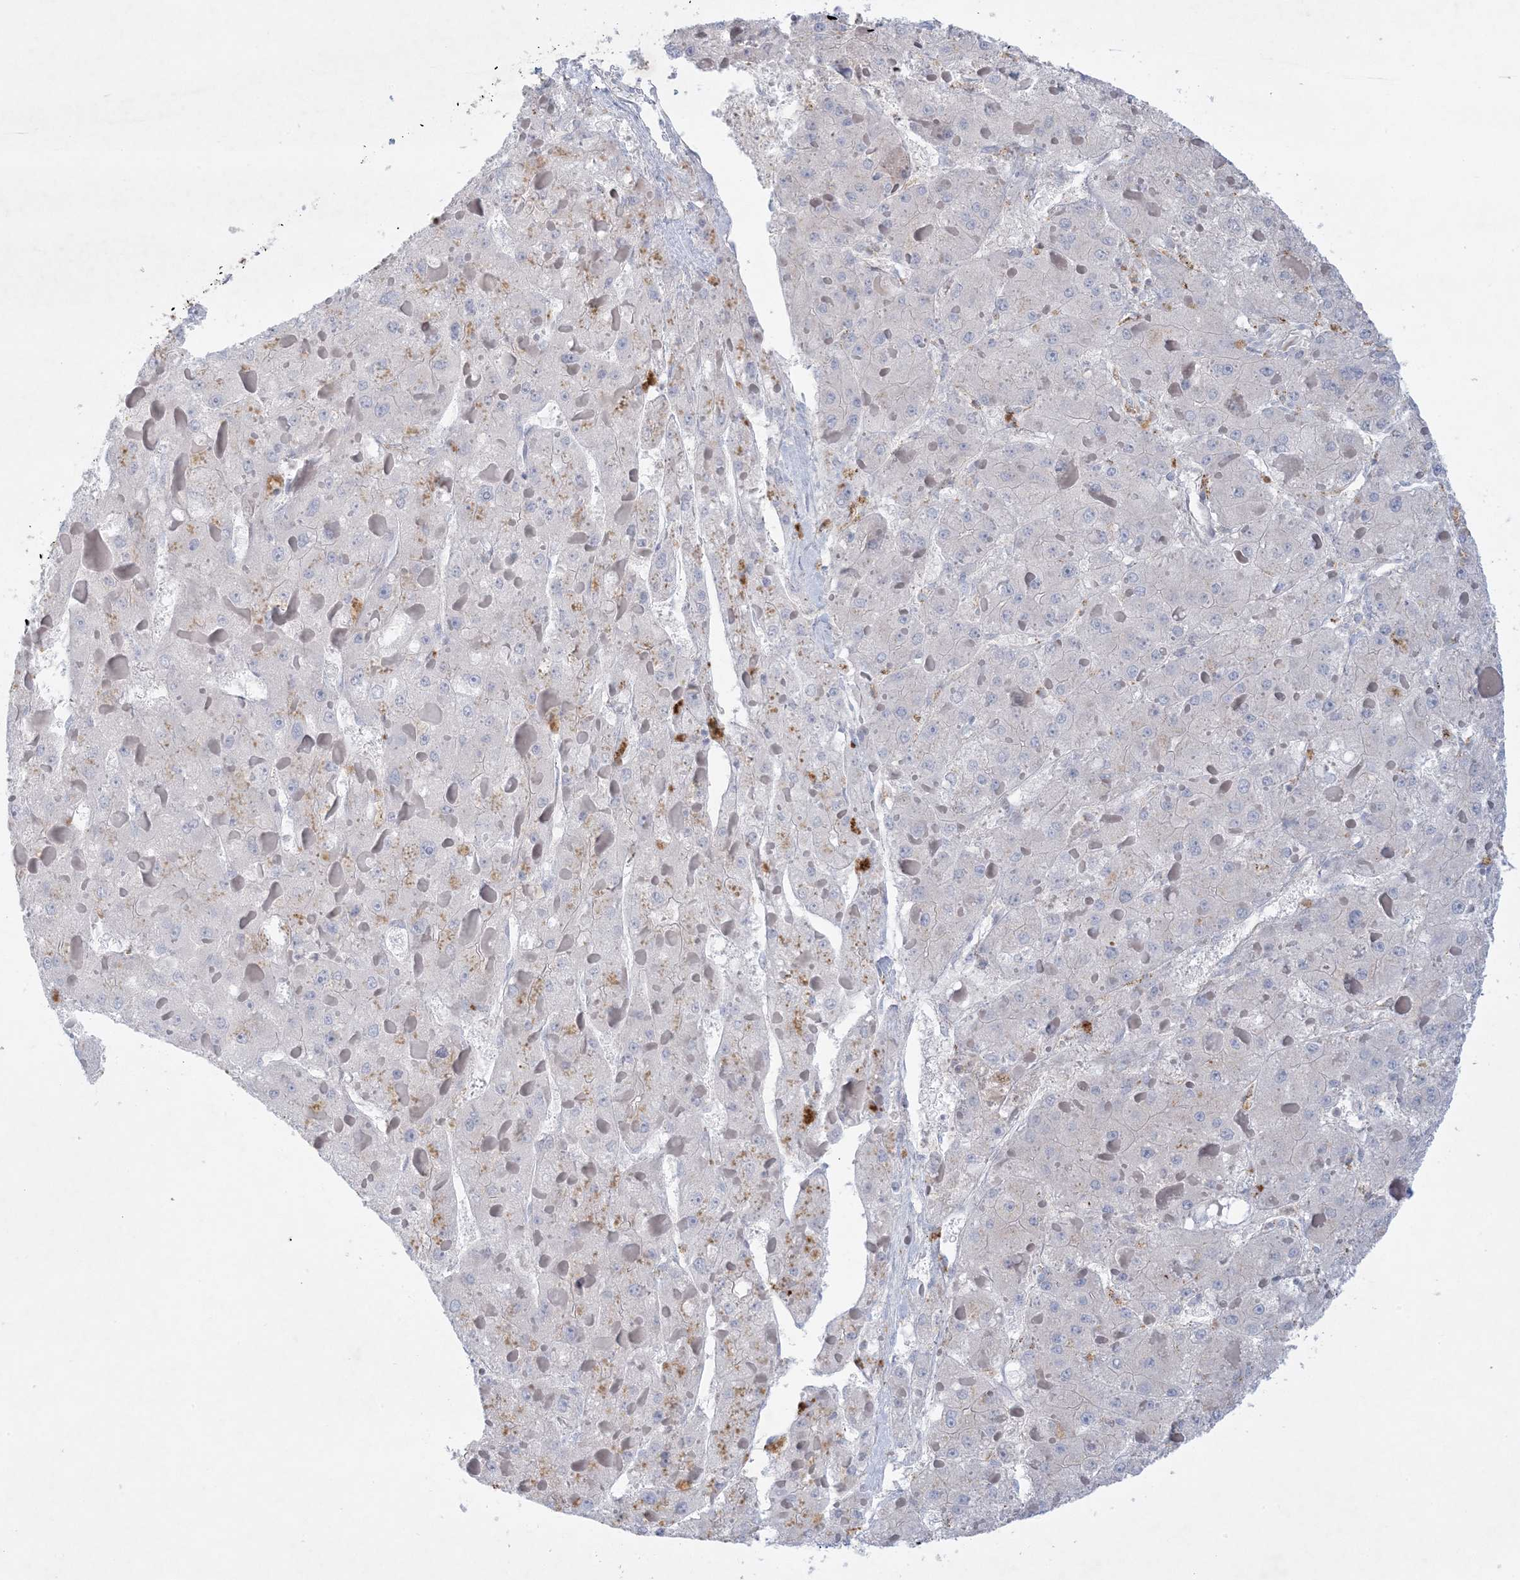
{"staining": {"intensity": "negative", "quantity": "none", "location": "none"}, "tissue": "liver cancer", "cell_type": "Tumor cells", "image_type": "cancer", "snomed": [{"axis": "morphology", "description": "Carcinoma, Hepatocellular, NOS"}, {"axis": "topography", "description": "Liver"}], "caption": "A high-resolution photomicrograph shows immunohistochemistry (IHC) staining of liver cancer, which demonstrates no significant expression in tumor cells.", "gene": "KCTD6", "patient": {"sex": "female", "age": 73}}